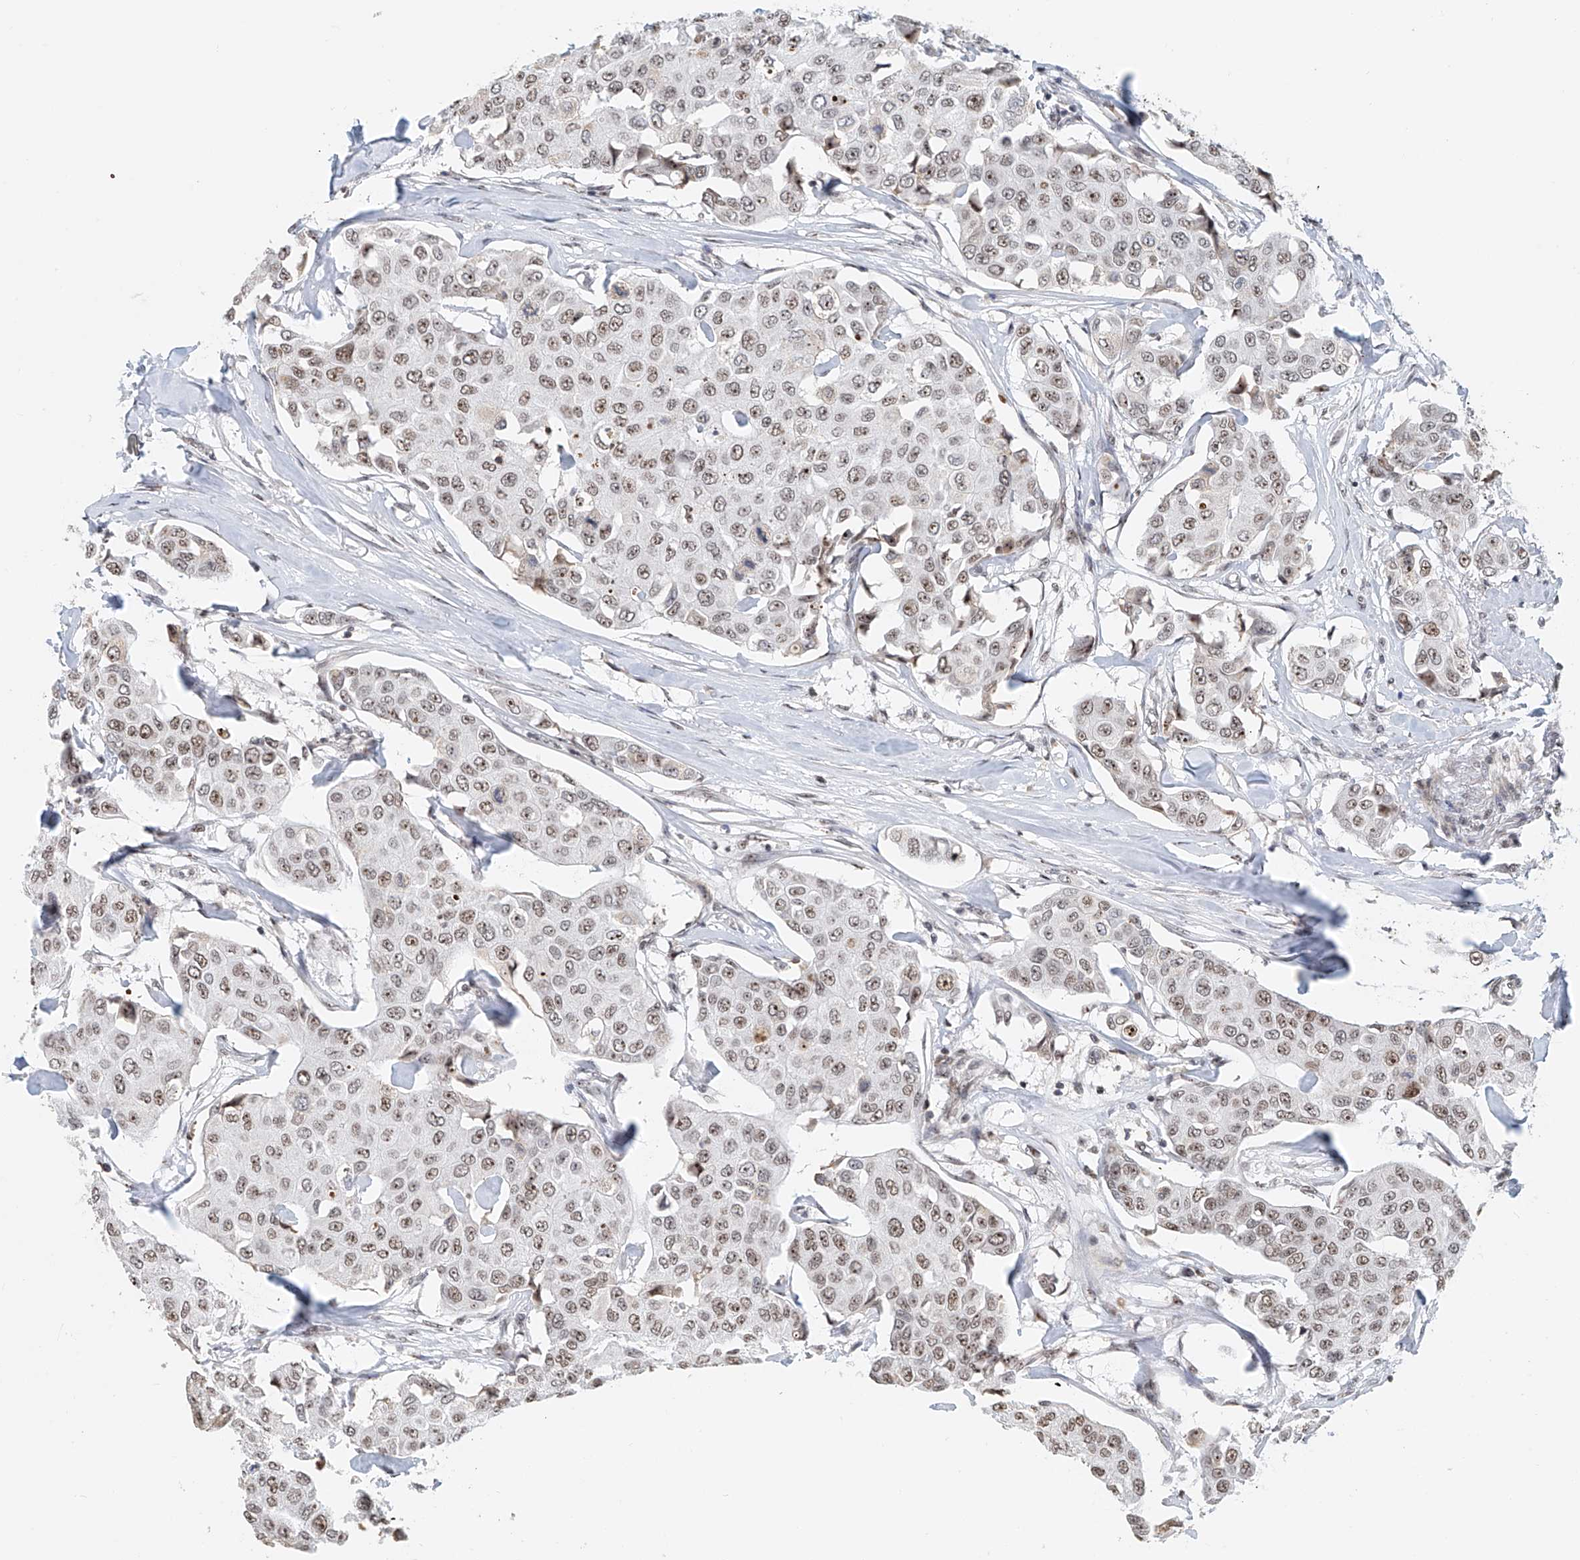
{"staining": {"intensity": "moderate", "quantity": ">75%", "location": "nuclear"}, "tissue": "breast cancer", "cell_type": "Tumor cells", "image_type": "cancer", "snomed": [{"axis": "morphology", "description": "Duct carcinoma"}, {"axis": "topography", "description": "Breast"}], "caption": "Immunohistochemistry histopathology image of human infiltrating ductal carcinoma (breast) stained for a protein (brown), which demonstrates medium levels of moderate nuclear staining in approximately >75% of tumor cells.", "gene": "PRUNE2", "patient": {"sex": "female", "age": 80}}